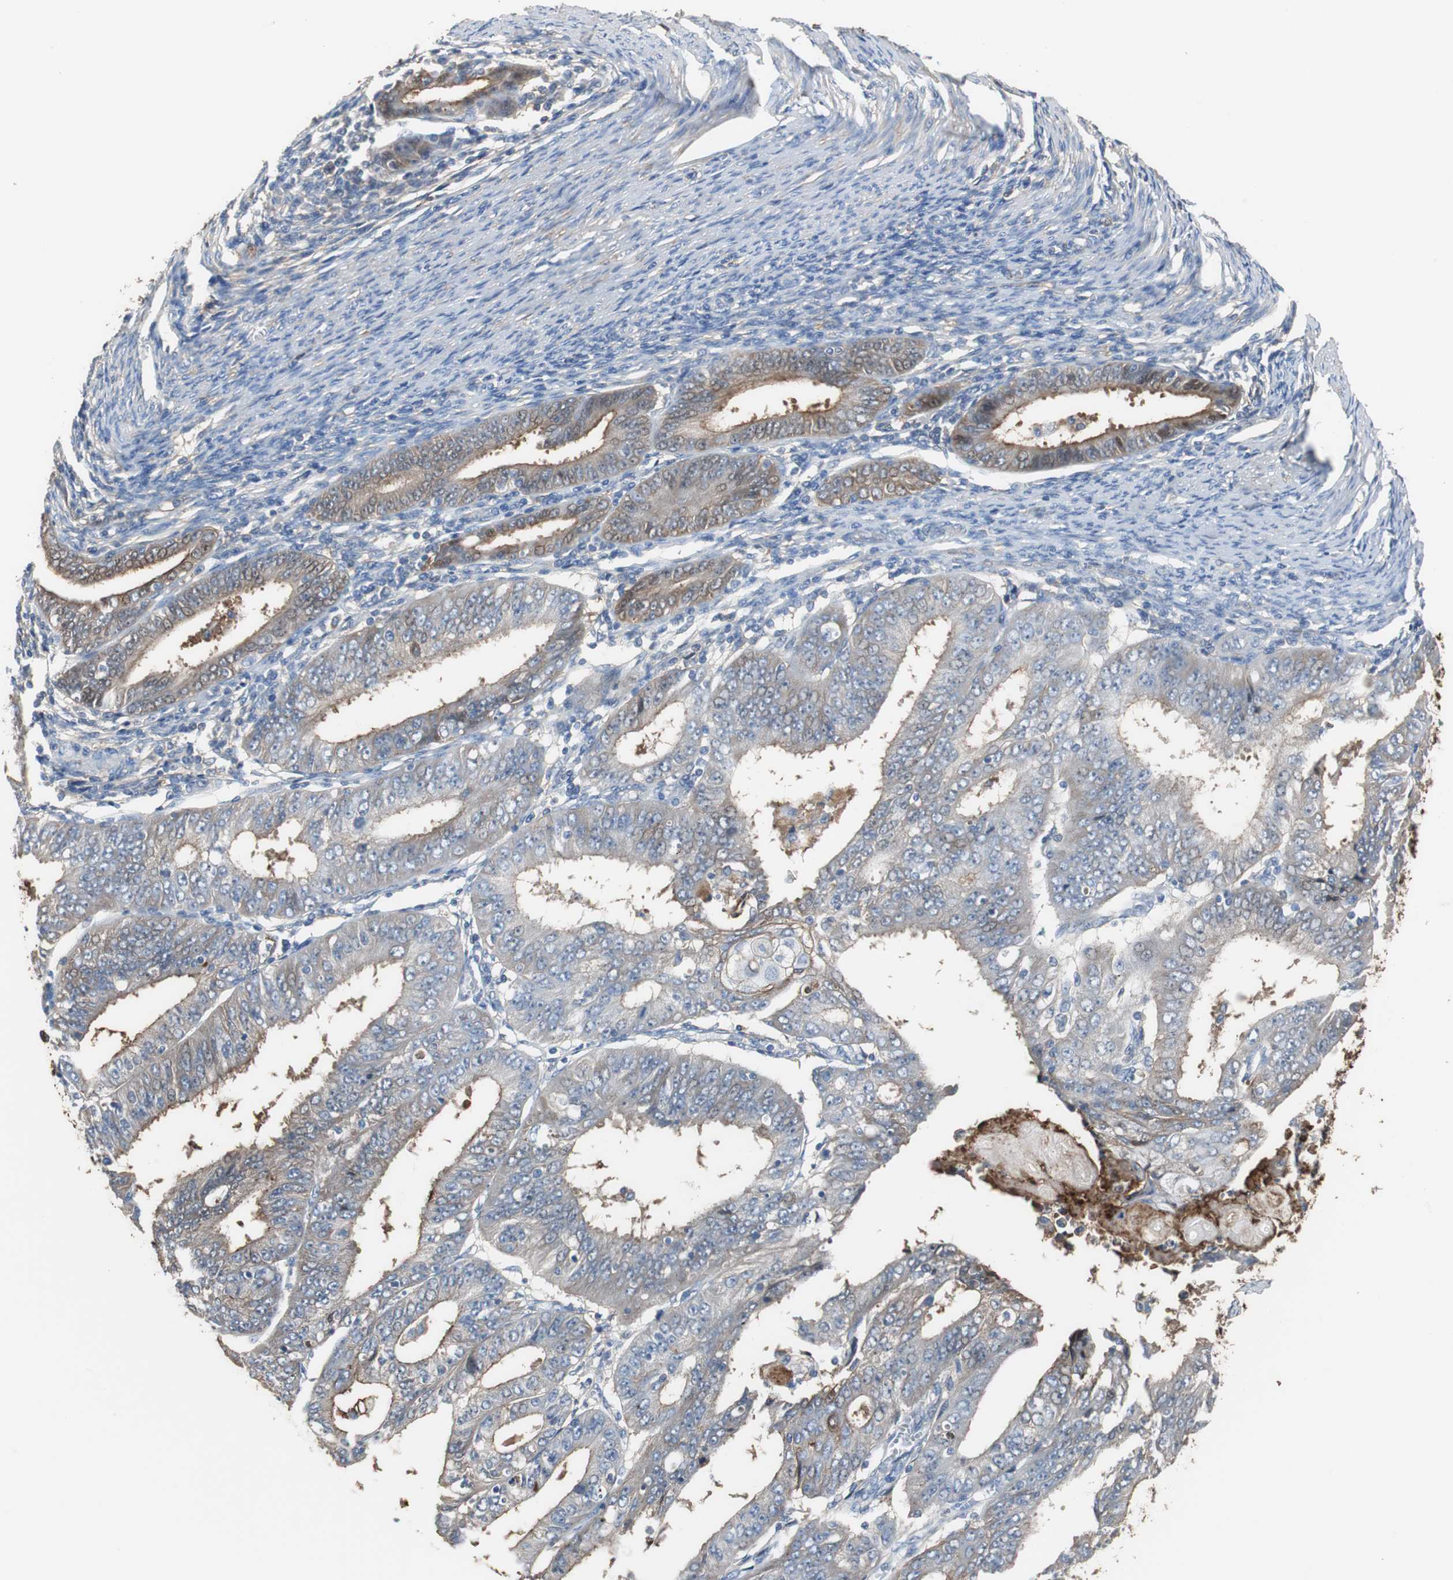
{"staining": {"intensity": "moderate", "quantity": "<25%", "location": "cytoplasmic/membranous"}, "tissue": "endometrial cancer", "cell_type": "Tumor cells", "image_type": "cancer", "snomed": [{"axis": "morphology", "description": "Adenocarcinoma, NOS"}, {"axis": "topography", "description": "Endometrium"}], "caption": "This photomicrograph shows adenocarcinoma (endometrial) stained with immunohistochemistry (IHC) to label a protein in brown. The cytoplasmic/membranous of tumor cells show moderate positivity for the protein. Nuclei are counter-stained blue.", "gene": "ANXA4", "patient": {"sex": "female", "age": 42}}